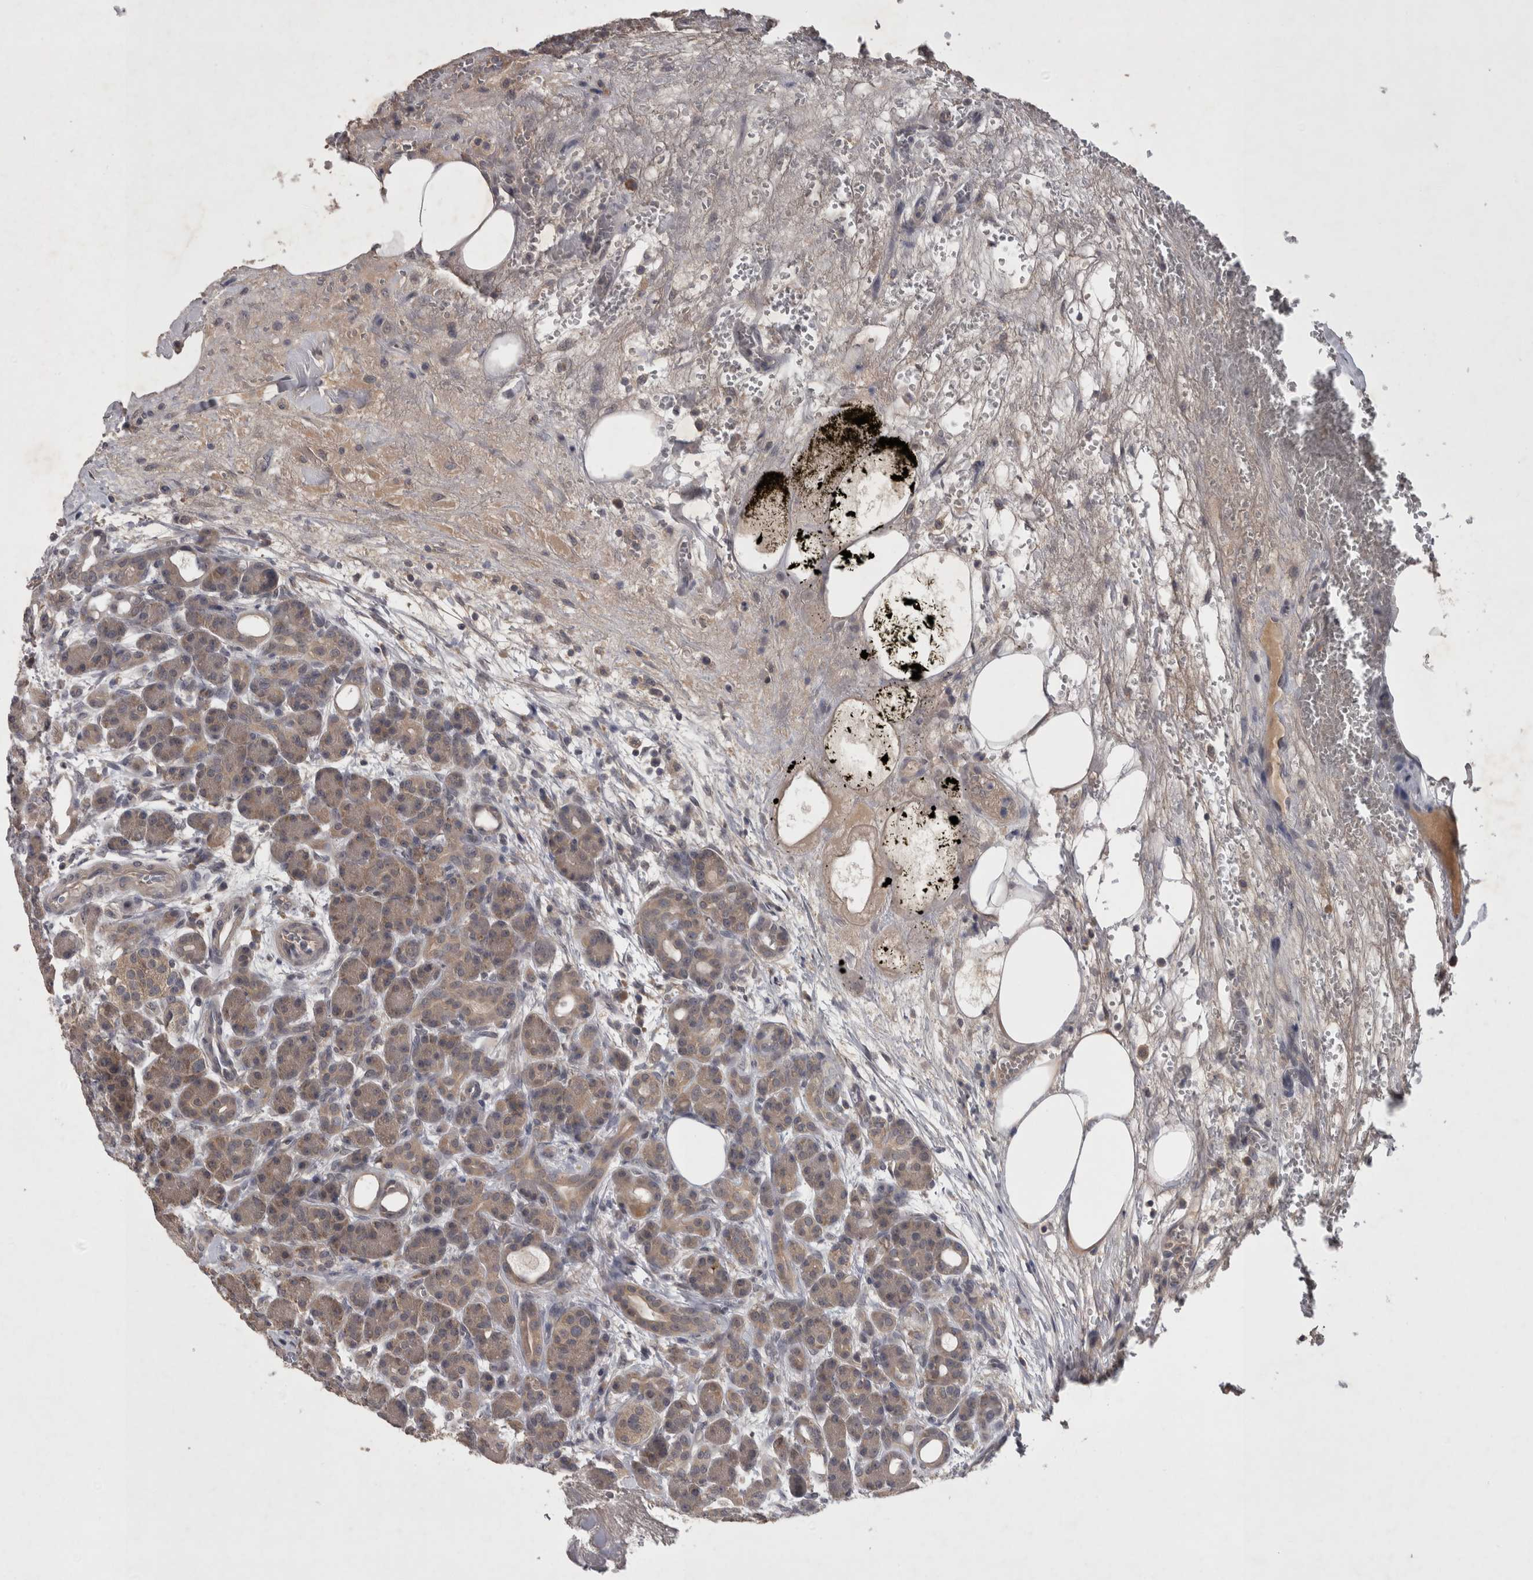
{"staining": {"intensity": "moderate", "quantity": ">75%", "location": "cytoplasmic/membranous"}, "tissue": "pancreas", "cell_type": "Exocrine glandular cells", "image_type": "normal", "snomed": [{"axis": "morphology", "description": "Normal tissue, NOS"}, {"axis": "topography", "description": "Pancreas"}], "caption": "Protein expression analysis of benign pancreas displays moderate cytoplasmic/membranous expression in about >75% of exocrine glandular cells. (IHC, brightfield microscopy, high magnification).", "gene": "ZNF114", "patient": {"sex": "male", "age": 63}}